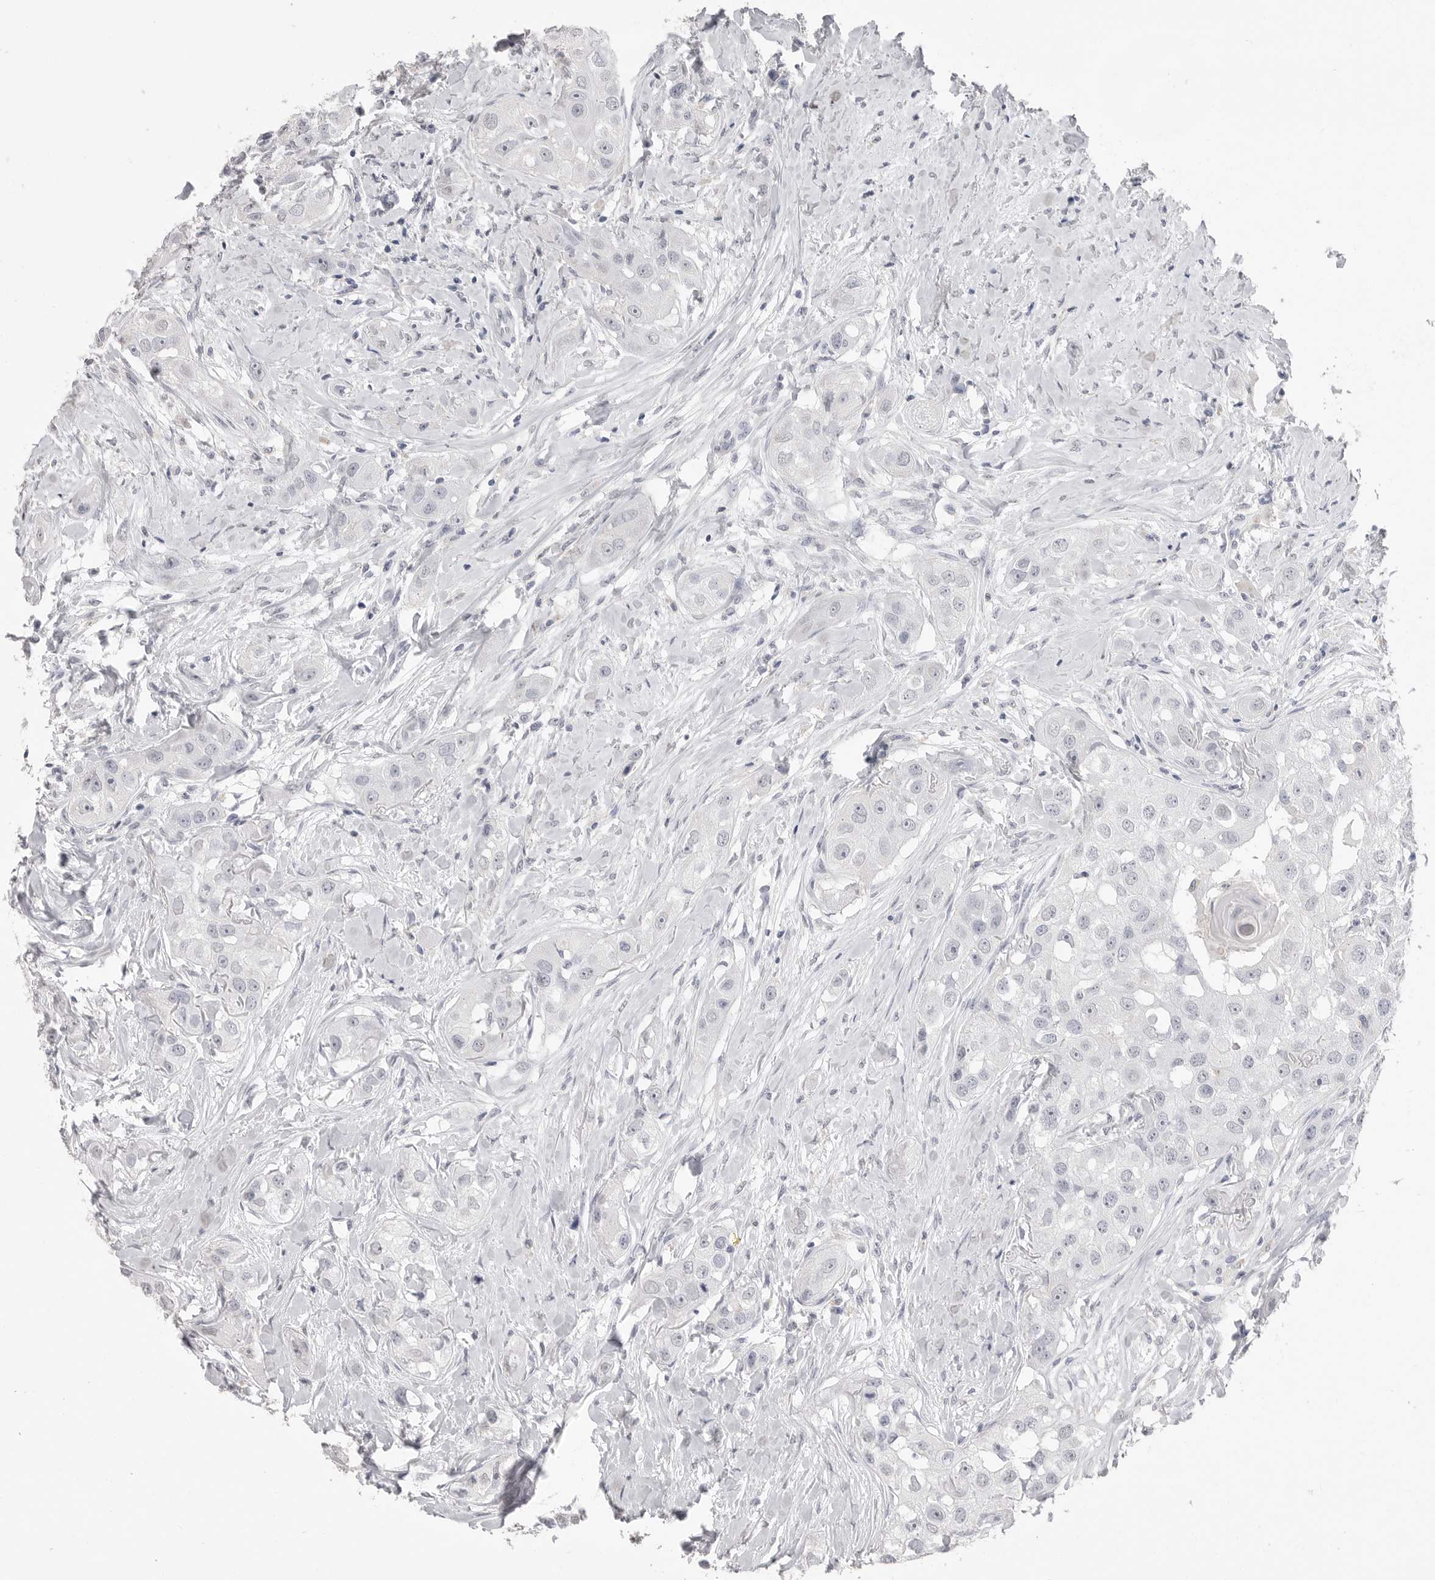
{"staining": {"intensity": "negative", "quantity": "none", "location": "none"}, "tissue": "head and neck cancer", "cell_type": "Tumor cells", "image_type": "cancer", "snomed": [{"axis": "morphology", "description": "Normal tissue, NOS"}, {"axis": "morphology", "description": "Squamous cell carcinoma, NOS"}, {"axis": "topography", "description": "Skeletal muscle"}, {"axis": "topography", "description": "Head-Neck"}], "caption": "Protein analysis of head and neck cancer exhibits no significant expression in tumor cells.", "gene": "ICAM5", "patient": {"sex": "male", "age": 51}}